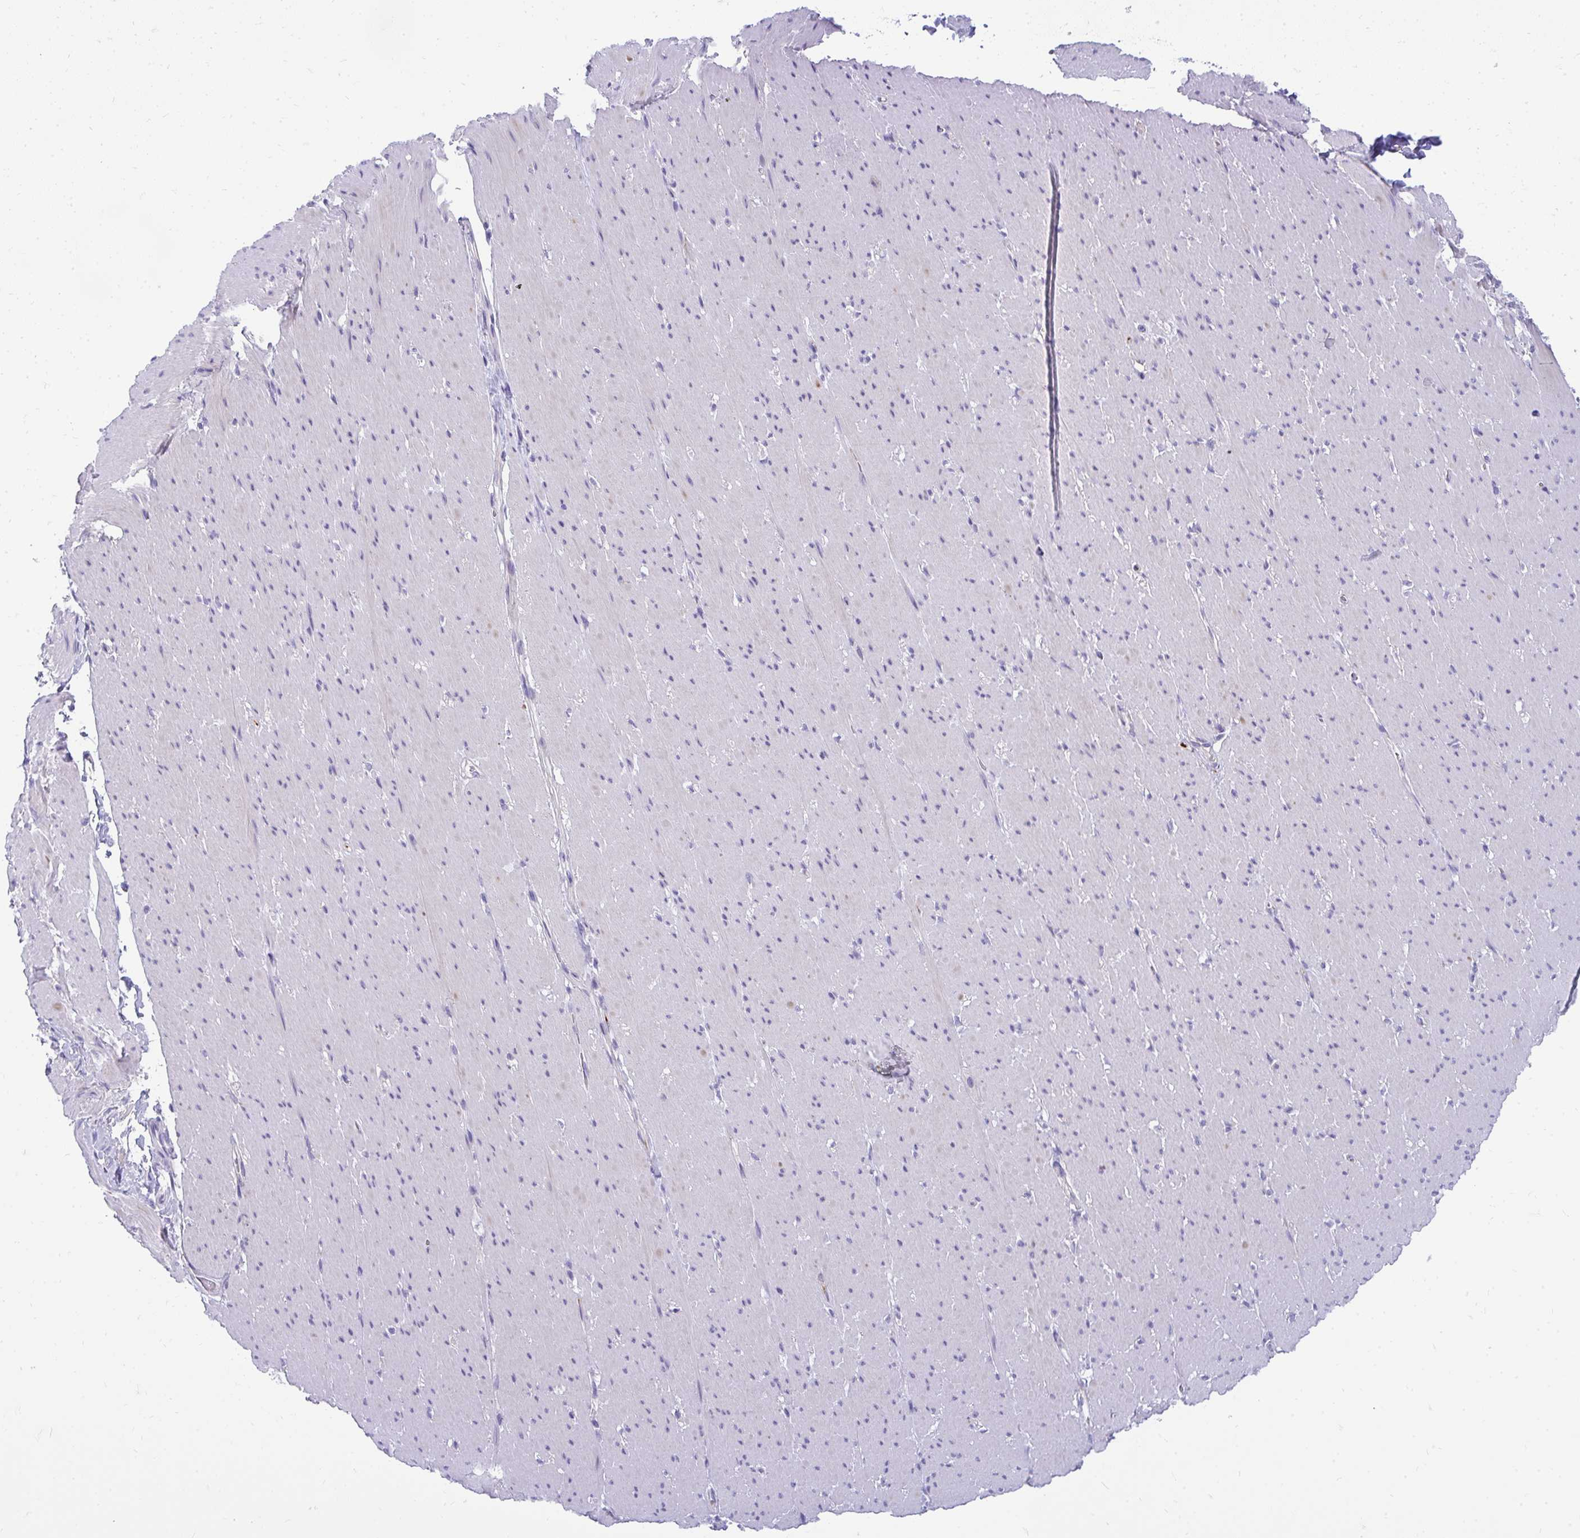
{"staining": {"intensity": "negative", "quantity": "none", "location": "none"}, "tissue": "smooth muscle", "cell_type": "Smooth muscle cells", "image_type": "normal", "snomed": [{"axis": "morphology", "description": "Normal tissue, NOS"}, {"axis": "topography", "description": "Smooth muscle"}, {"axis": "topography", "description": "Rectum"}], "caption": "IHC micrograph of benign smooth muscle: smooth muscle stained with DAB reveals no significant protein positivity in smooth muscle cells. The staining is performed using DAB (3,3'-diaminobenzidine) brown chromogen with nuclei counter-stained in using hematoxylin.", "gene": "TSBP1", "patient": {"sex": "male", "age": 53}}